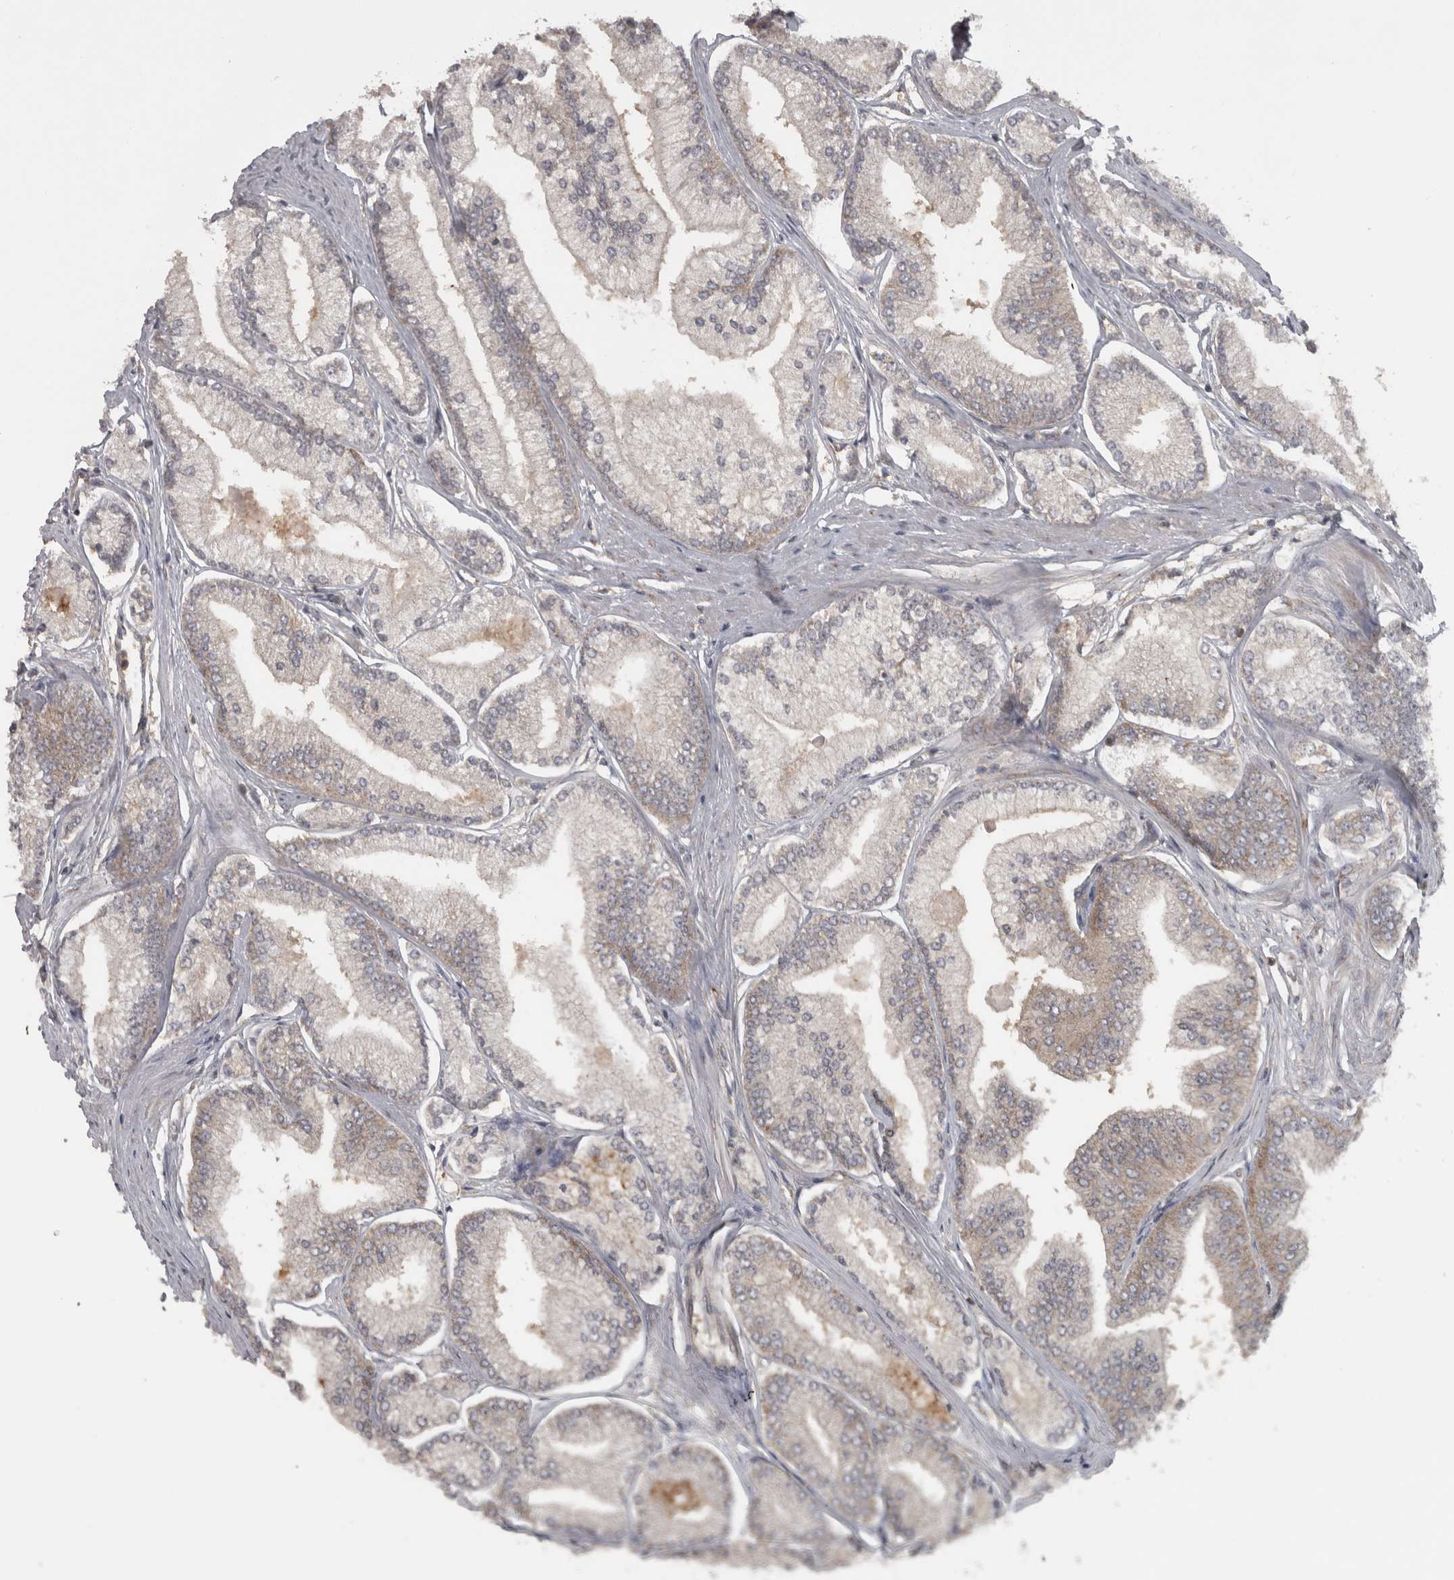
{"staining": {"intensity": "weak", "quantity": "<25%", "location": "cytoplasmic/membranous"}, "tissue": "prostate cancer", "cell_type": "Tumor cells", "image_type": "cancer", "snomed": [{"axis": "morphology", "description": "Adenocarcinoma, Low grade"}, {"axis": "topography", "description": "Prostate"}], "caption": "The immunohistochemistry (IHC) image has no significant expression in tumor cells of prostate cancer (adenocarcinoma (low-grade)) tissue.", "gene": "MICU3", "patient": {"sex": "male", "age": 52}}